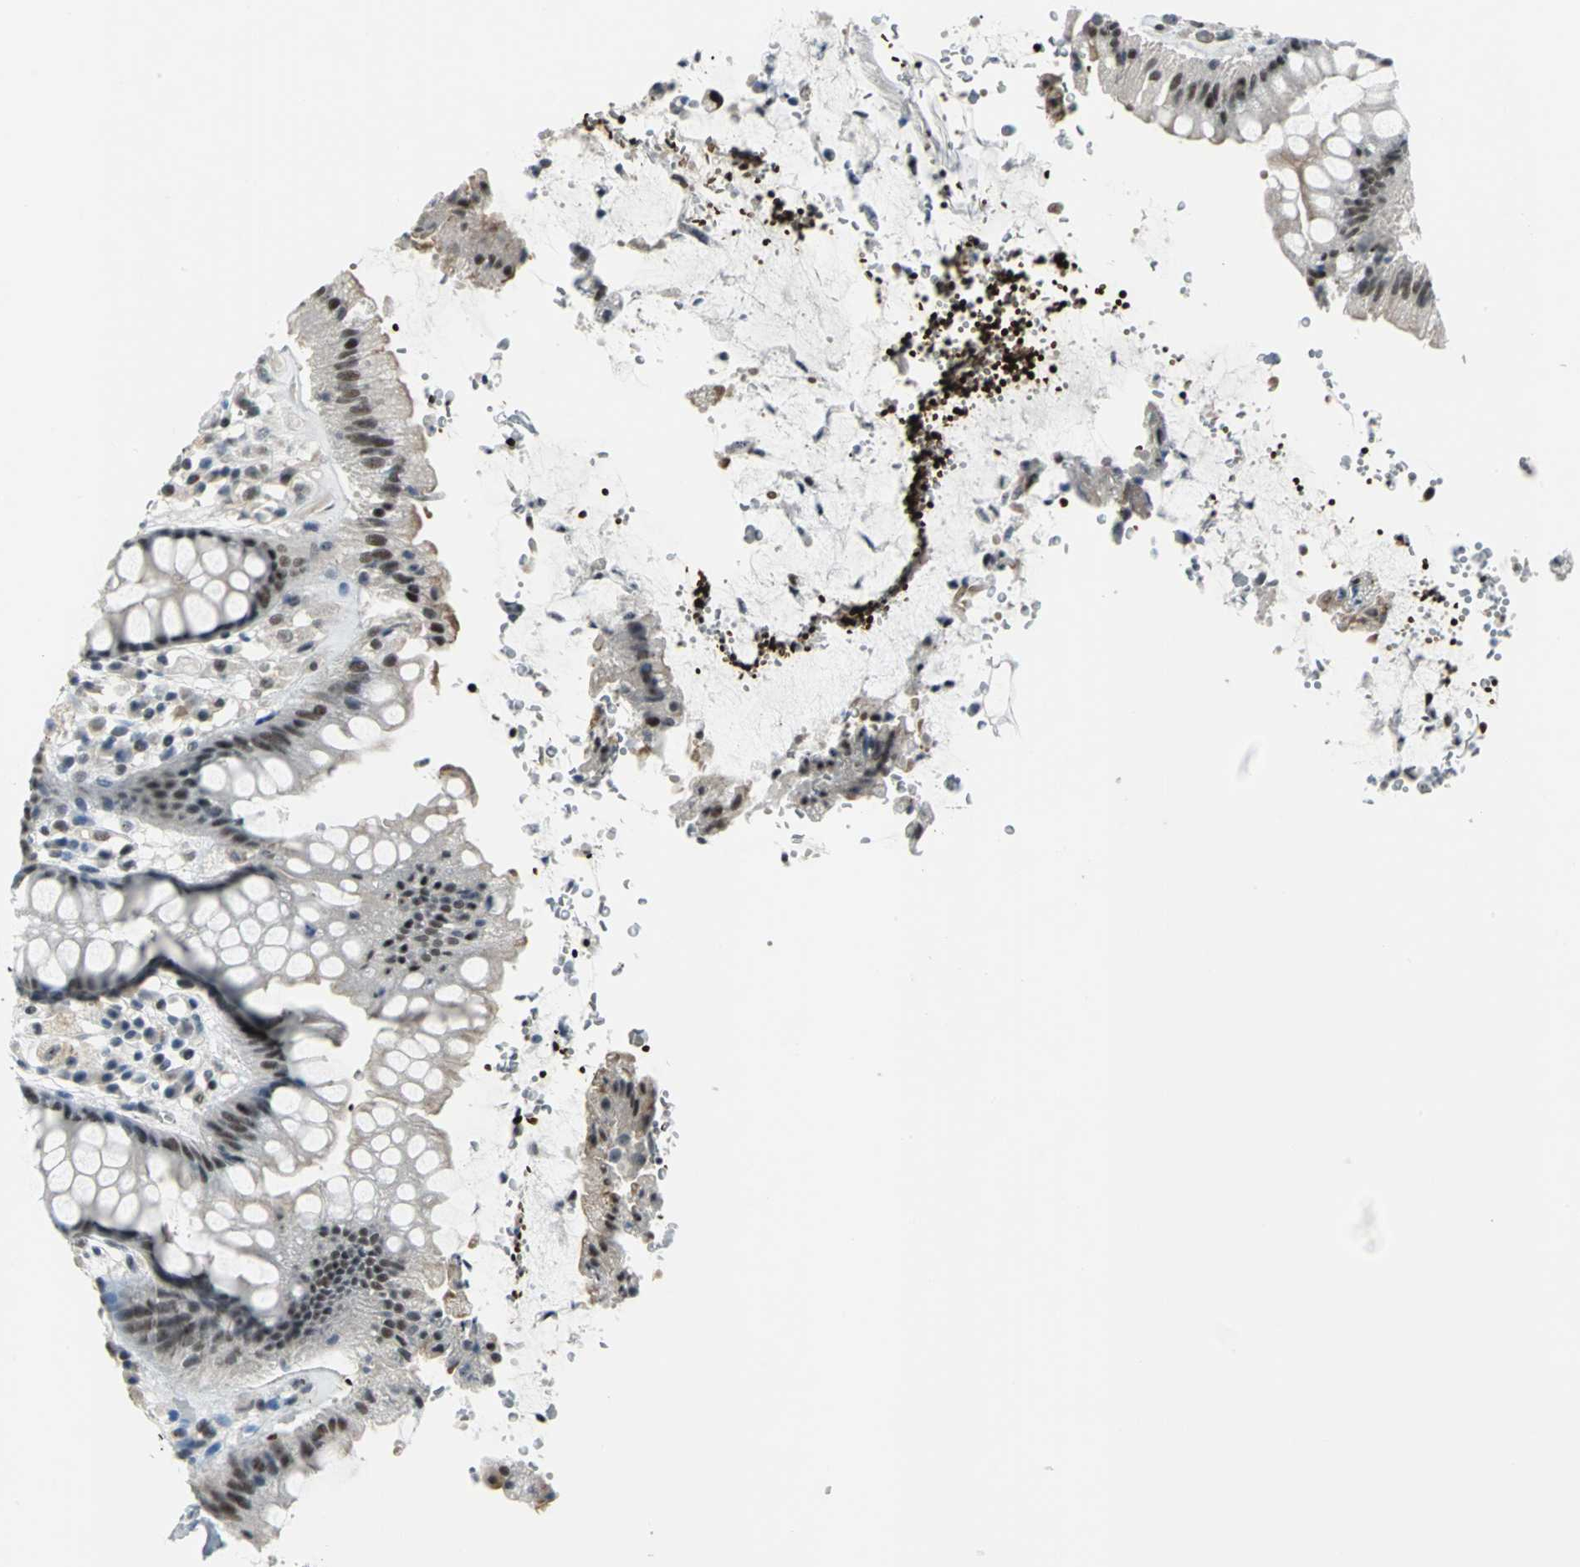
{"staining": {"intensity": "moderate", "quantity": ">75%", "location": "nuclear"}, "tissue": "rectum", "cell_type": "Glandular cells", "image_type": "normal", "snomed": [{"axis": "morphology", "description": "Normal tissue, NOS"}, {"axis": "topography", "description": "Rectum"}], "caption": "Approximately >75% of glandular cells in unremarkable rectum demonstrate moderate nuclear protein positivity as visualized by brown immunohistochemical staining.", "gene": "GLI3", "patient": {"sex": "female", "age": 46}}